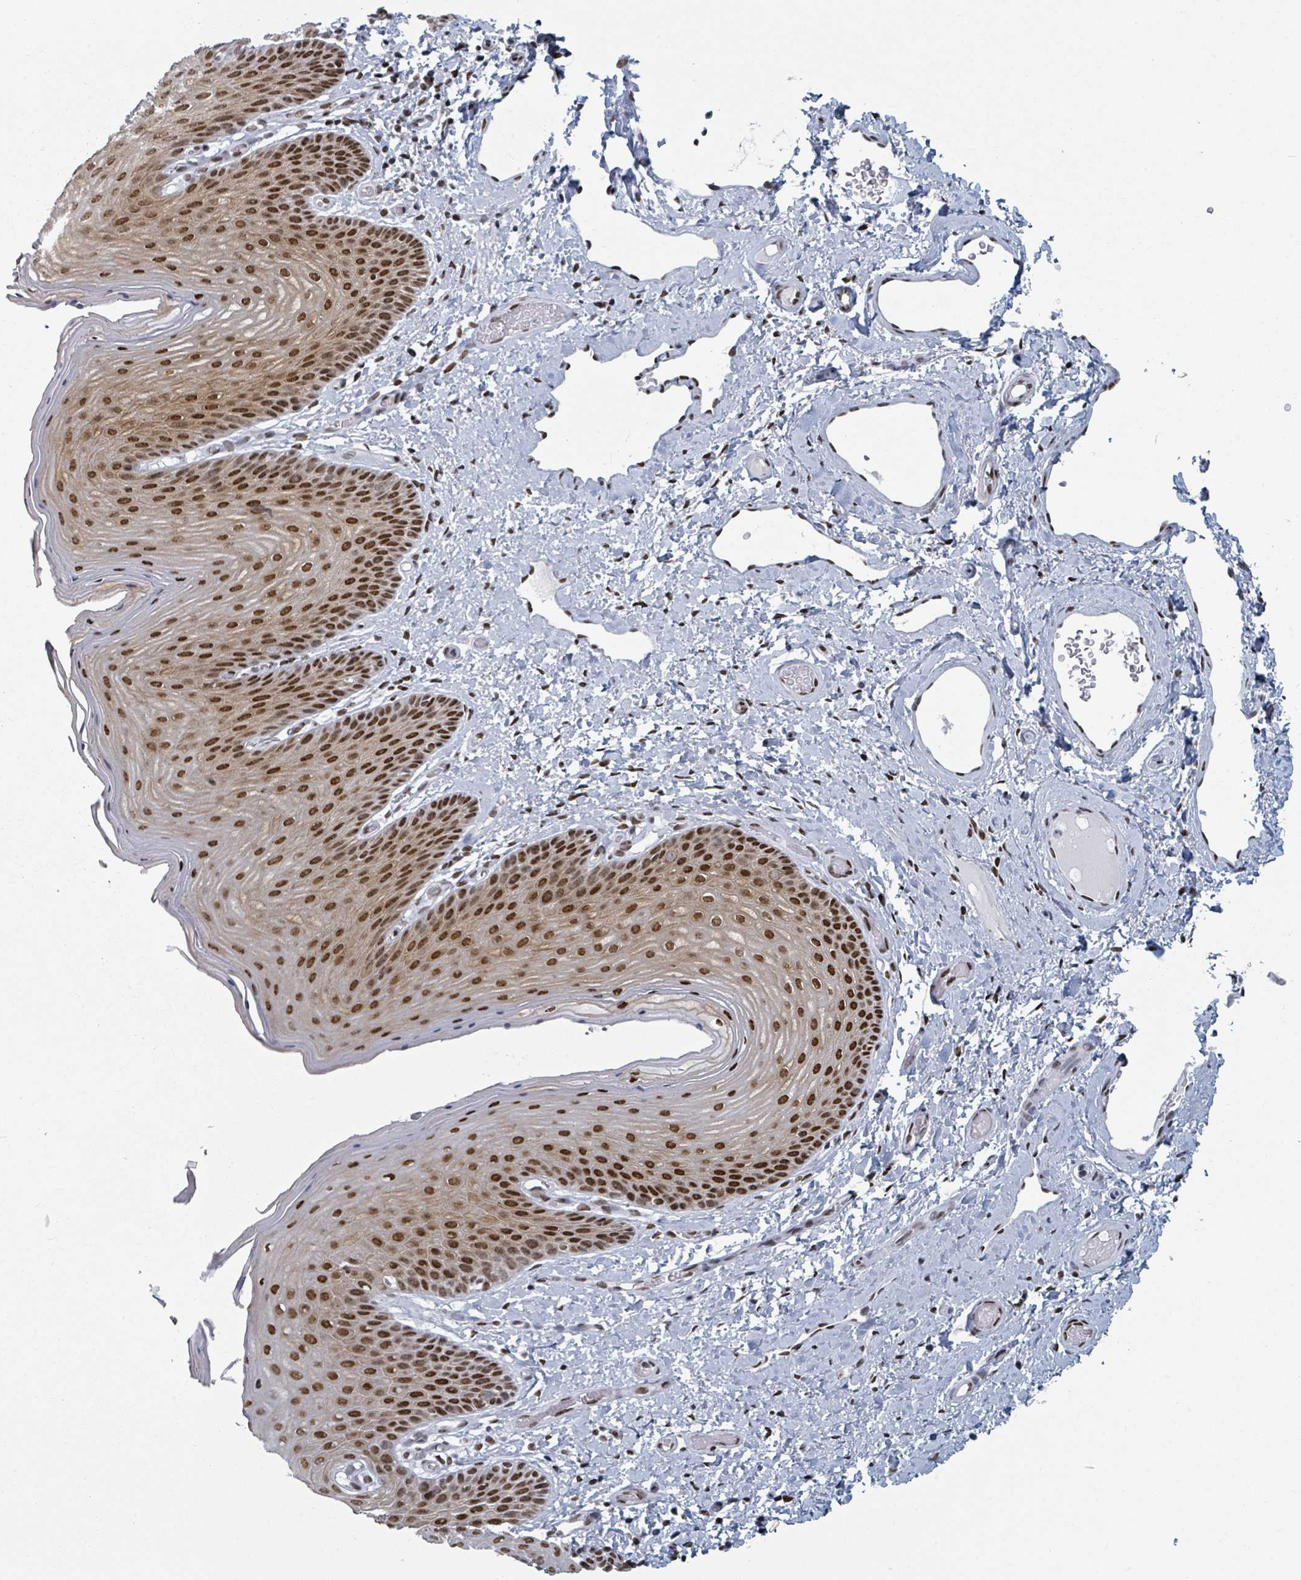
{"staining": {"intensity": "strong", "quantity": ">75%", "location": "nuclear"}, "tissue": "skin", "cell_type": "Epidermal cells", "image_type": "normal", "snomed": [{"axis": "morphology", "description": "Normal tissue, NOS"}, {"axis": "topography", "description": "Anal"}], "caption": "Immunohistochemical staining of unremarkable skin exhibits high levels of strong nuclear staining in about >75% of epidermal cells.", "gene": "DHX16", "patient": {"sex": "female", "age": 40}}